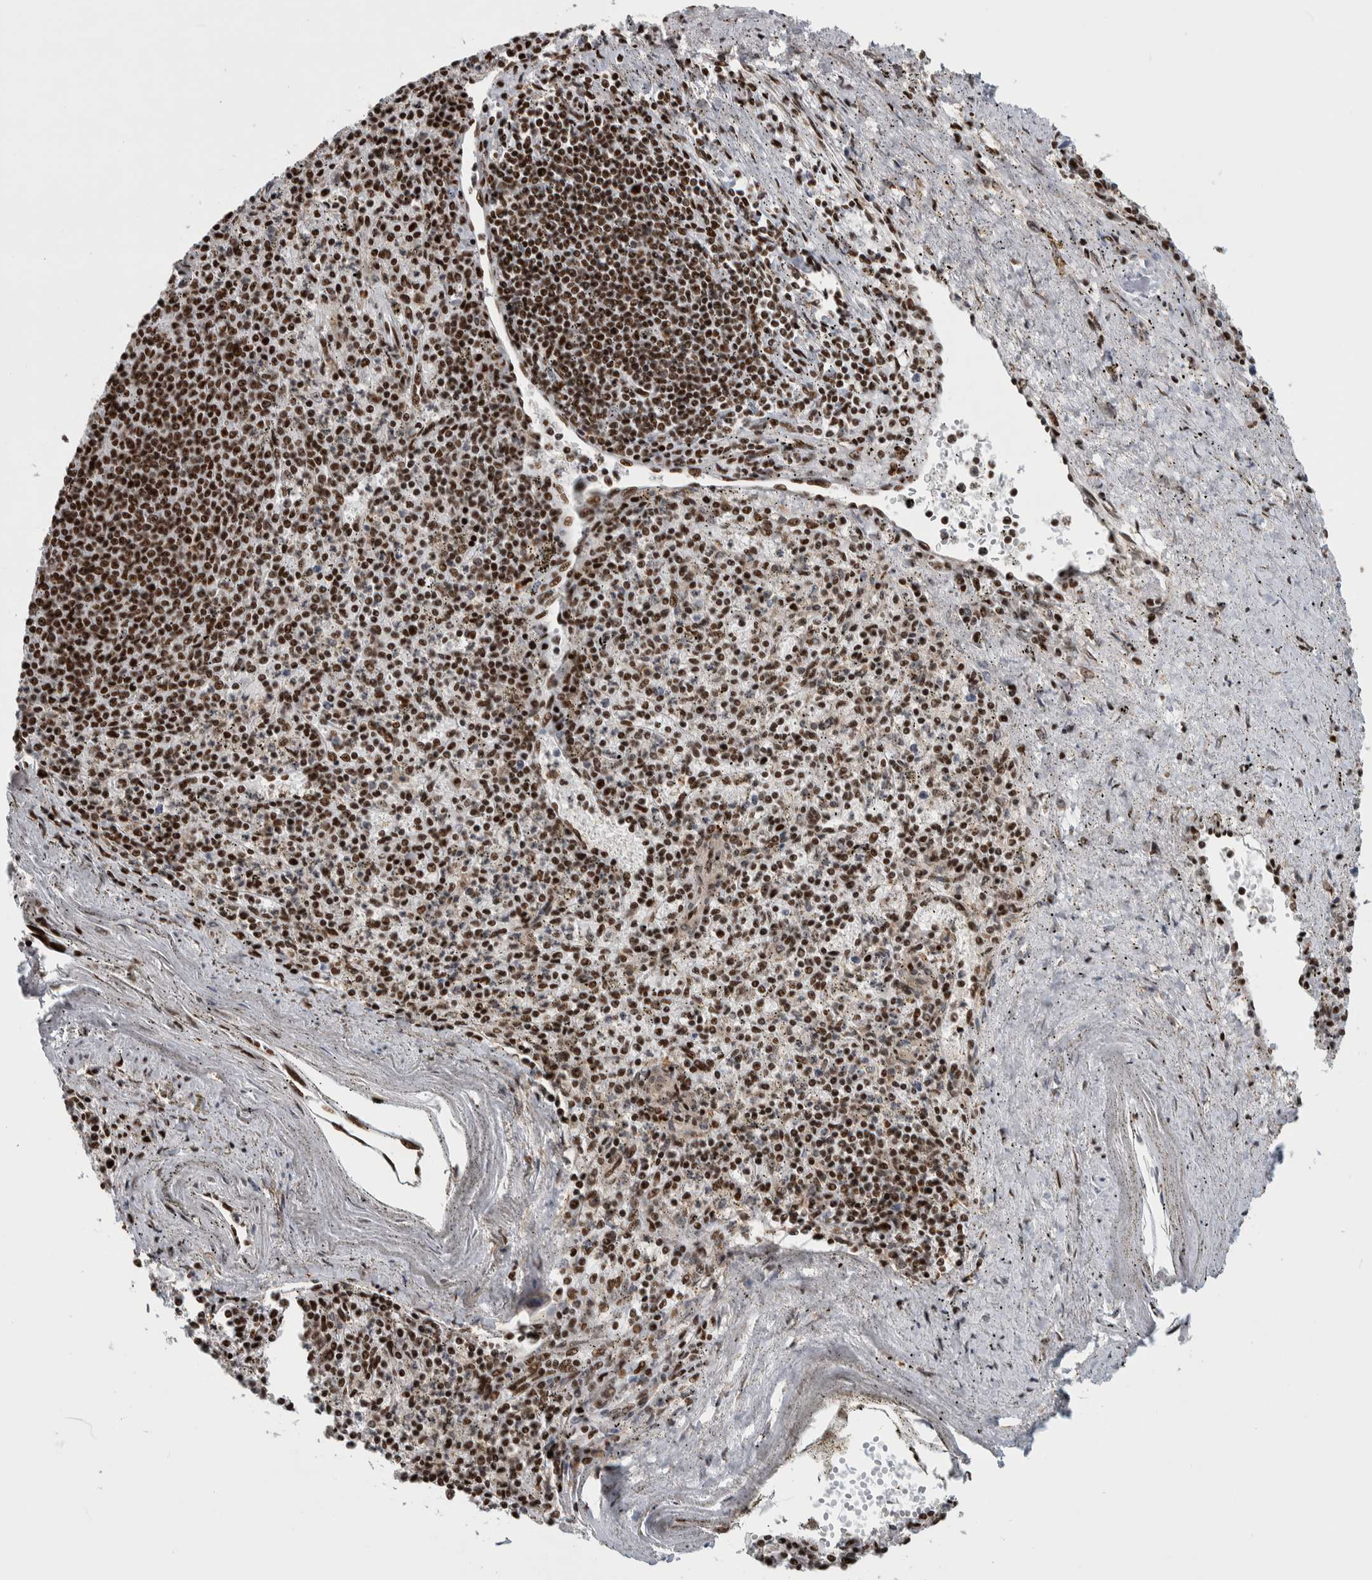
{"staining": {"intensity": "moderate", "quantity": ">75%", "location": "nuclear"}, "tissue": "spleen", "cell_type": "Cells in red pulp", "image_type": "normal", "snomed": [{"axis": "morphology", "description": "Normal tissue, NOS"}, {"axis": "topography", "description": "Spleen"}], "caption": "A histopathology image showing moderate nuclear positivity in approximately >75% of cells in red pulp in normal spleen, as visualized by brown immunohistochemical staining.", "gene": "NCL", "patient": {"sex": "male", "age": 72}}